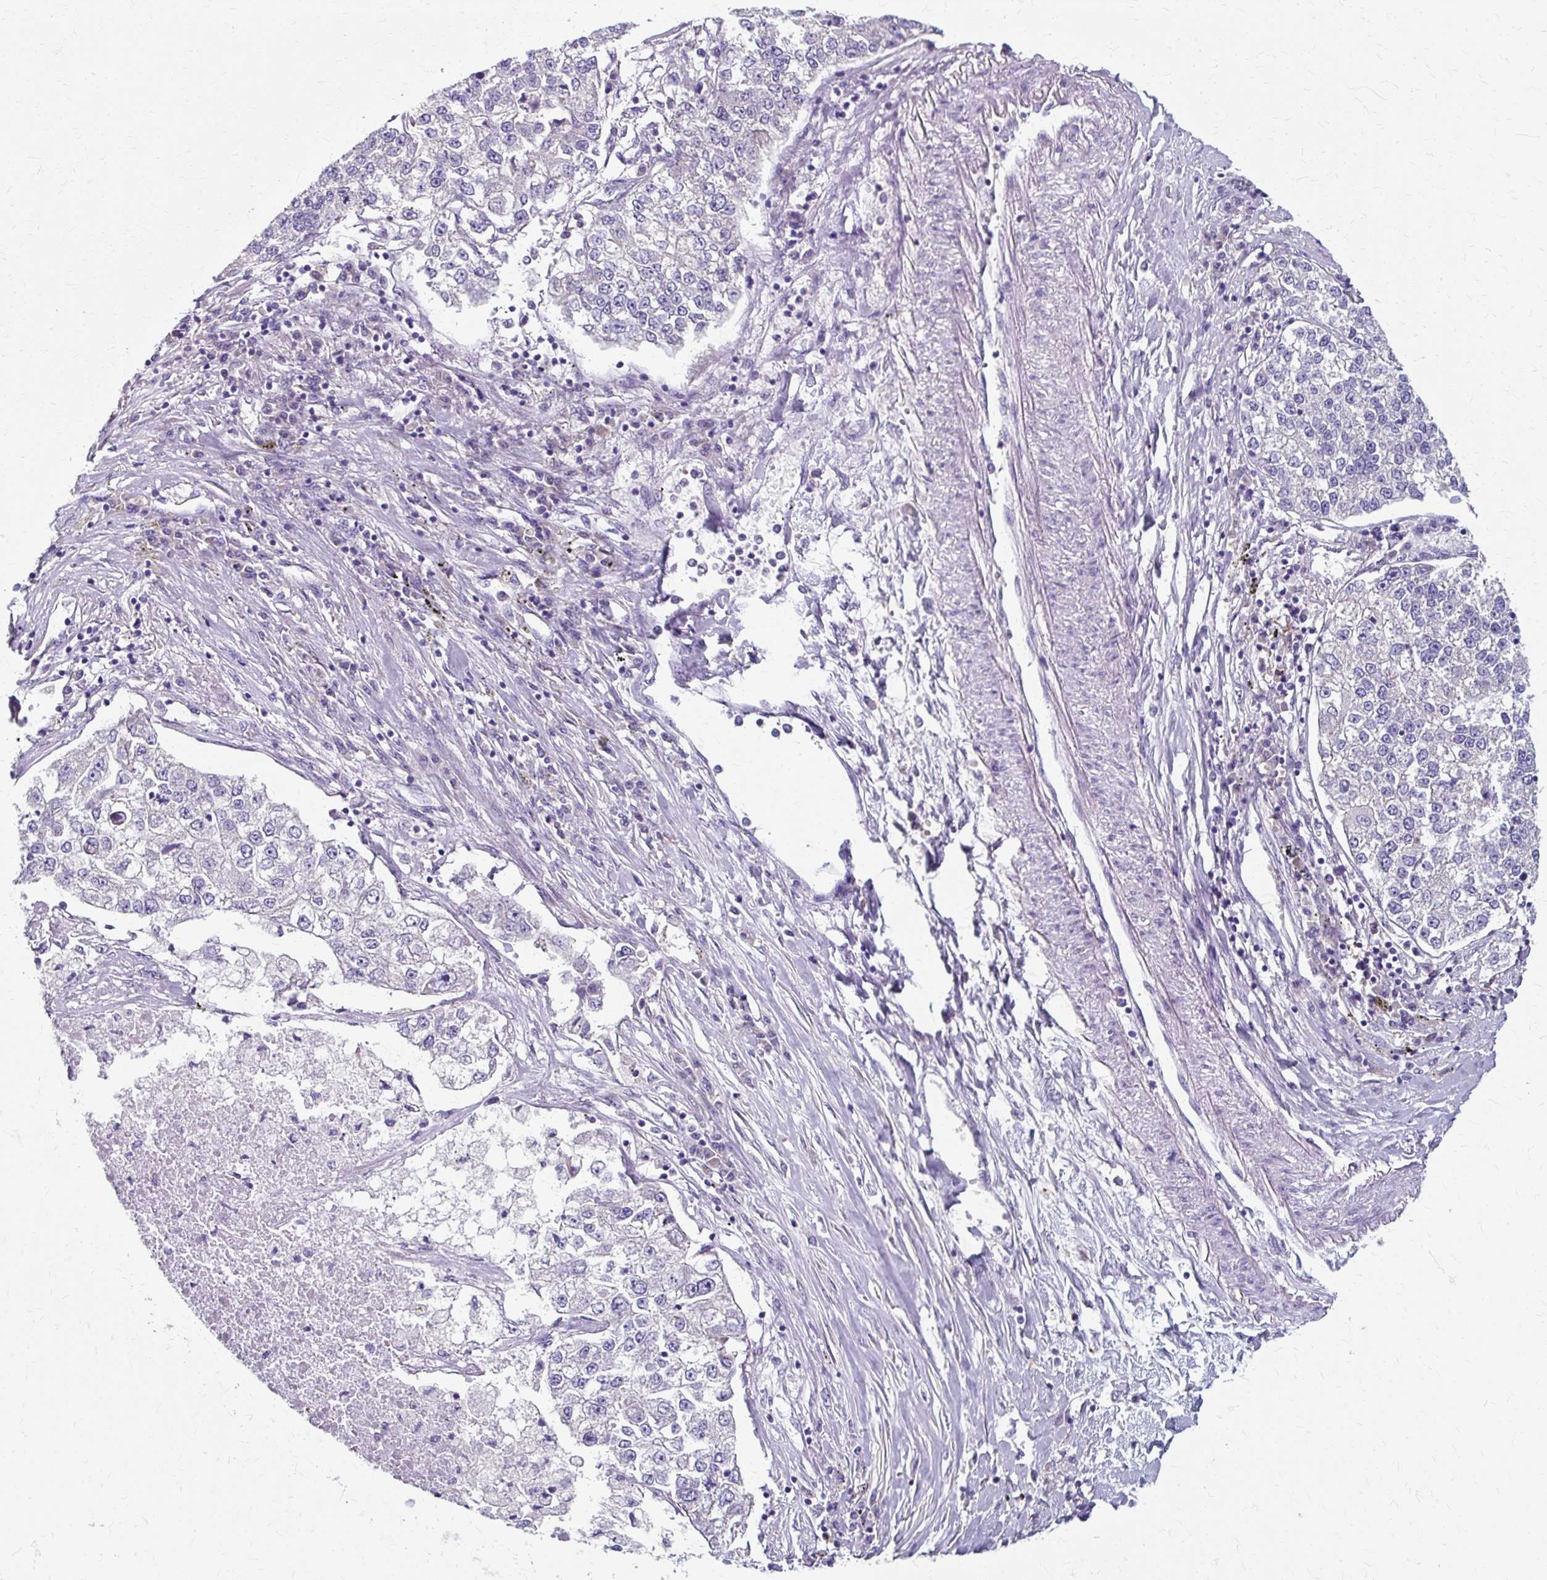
{"staining": {"intensity": "negative", "quantity": "none", "location": "none"}, "tissue": "lung cancer", "cell_type": "Tumor cells", "image_type": "cancer", "snomed": [{"axis": "morphology", "description": "Adenocarcinoma, NOS"}, {"axis": "topography", "description": "Lung"}], "caption": "Image shows no significant protein positivity in tumor cells of adenocarcinoma (lung). Brightfield microscopy of immunohistochemistry stained with DAB (3,3'-diaminobenzidine) (brown) and hematoxylin (blue), captured at high magnification.", "gene": "ZNF555", "patient": {"sex": "male", "age": 49}}